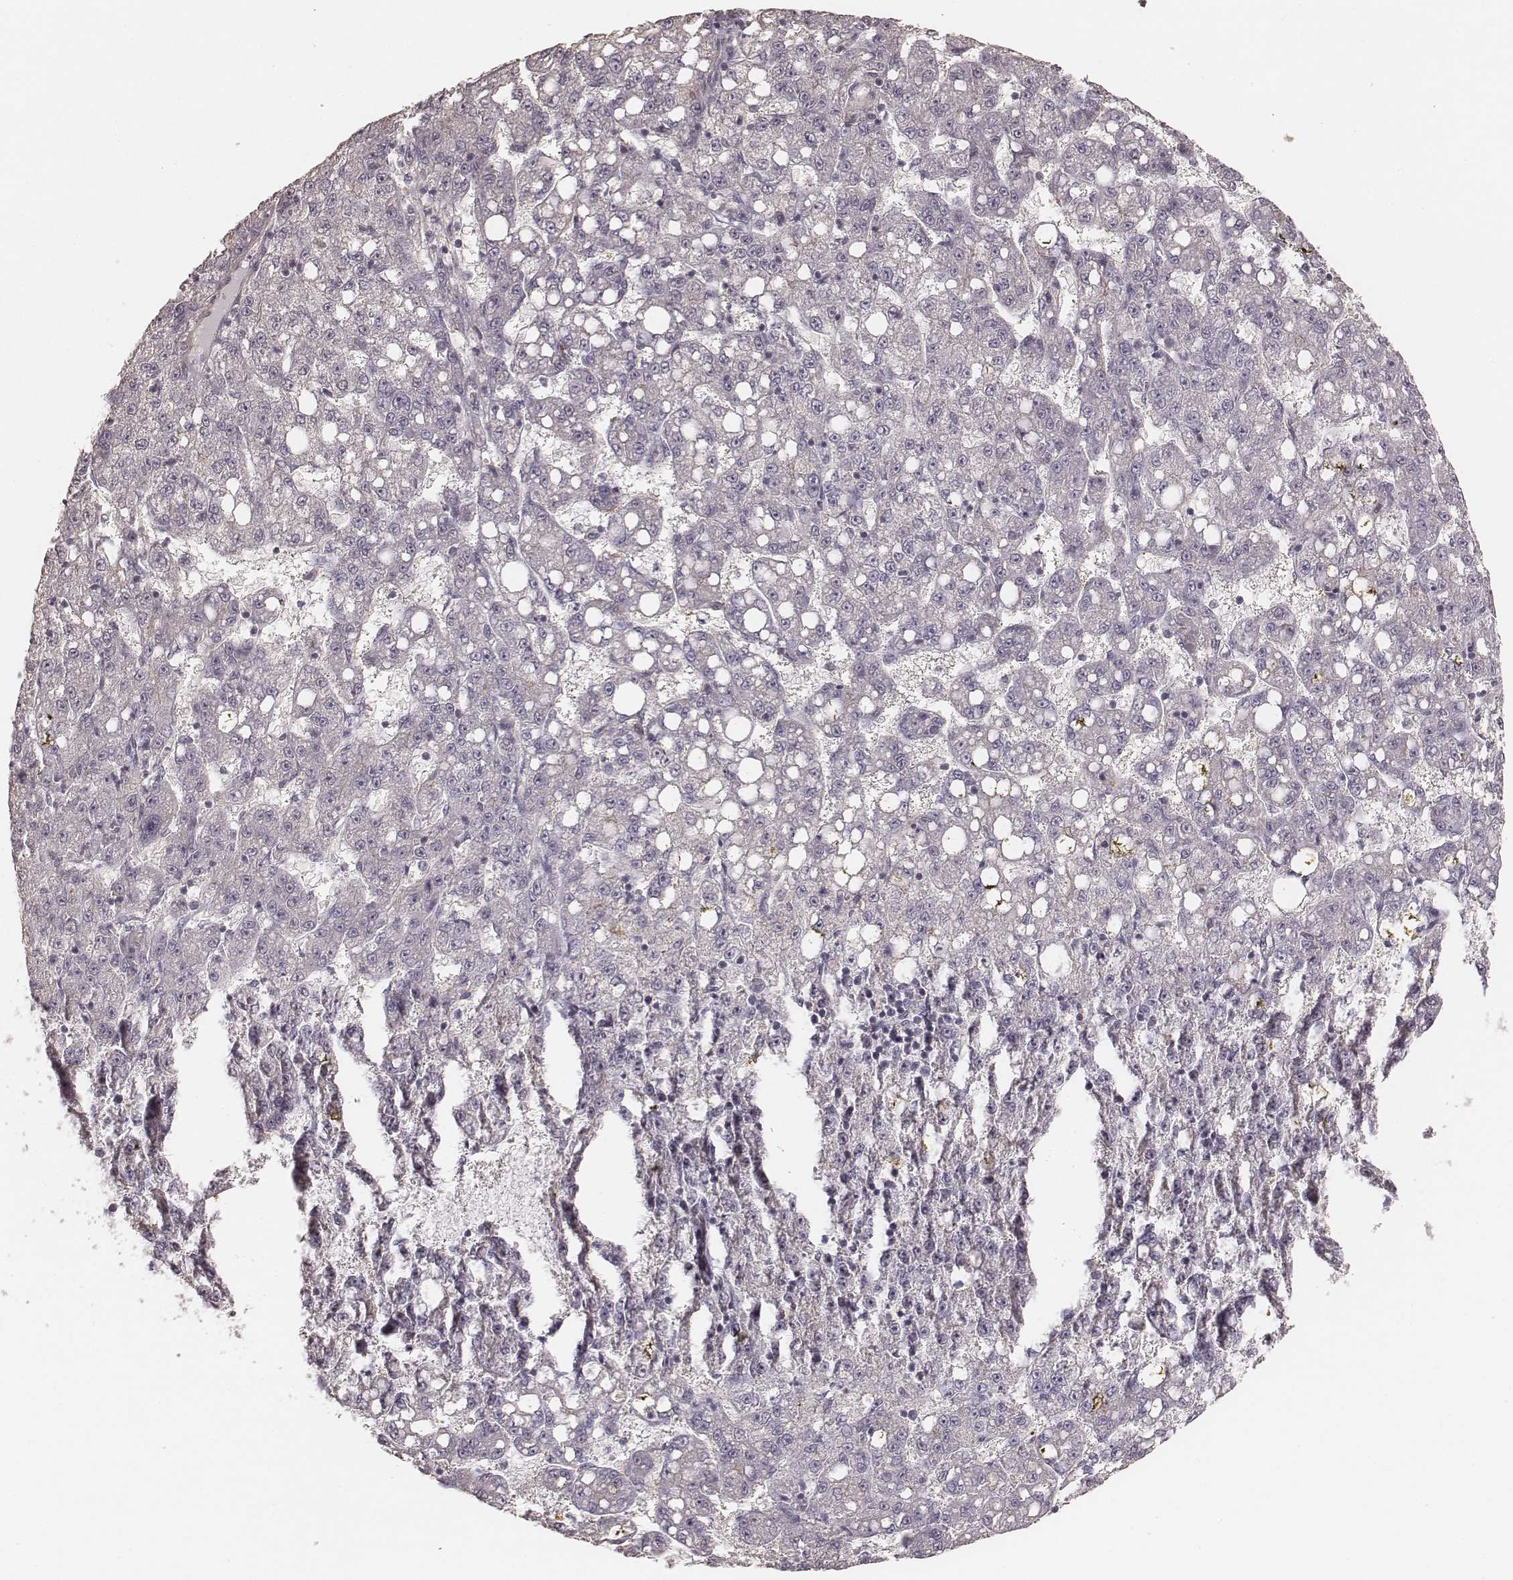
{"staining": {"intensity": "negative", "quantity": "none", "location": "none"}, "tissue": "liver cancer", "cell_type": "Tumor cells", "image_type": "cancer", "snomed": [{"axis": "morphology", "description": "Carcinoma, Hepatocellular, NOS"}, {"axis": "topography", "description": "Liver"}], "caption": "Immunohistochemistry (IHC) micrograph of neoplastic tissue: human hepatocellular carcinoma (liver) stained with DAB (3,3'-diaminobenzidine) demonstrates no significant protein staining in tumor cells.", "gene": "LY6K", "patient": {"sex": "female", "age": 65}}